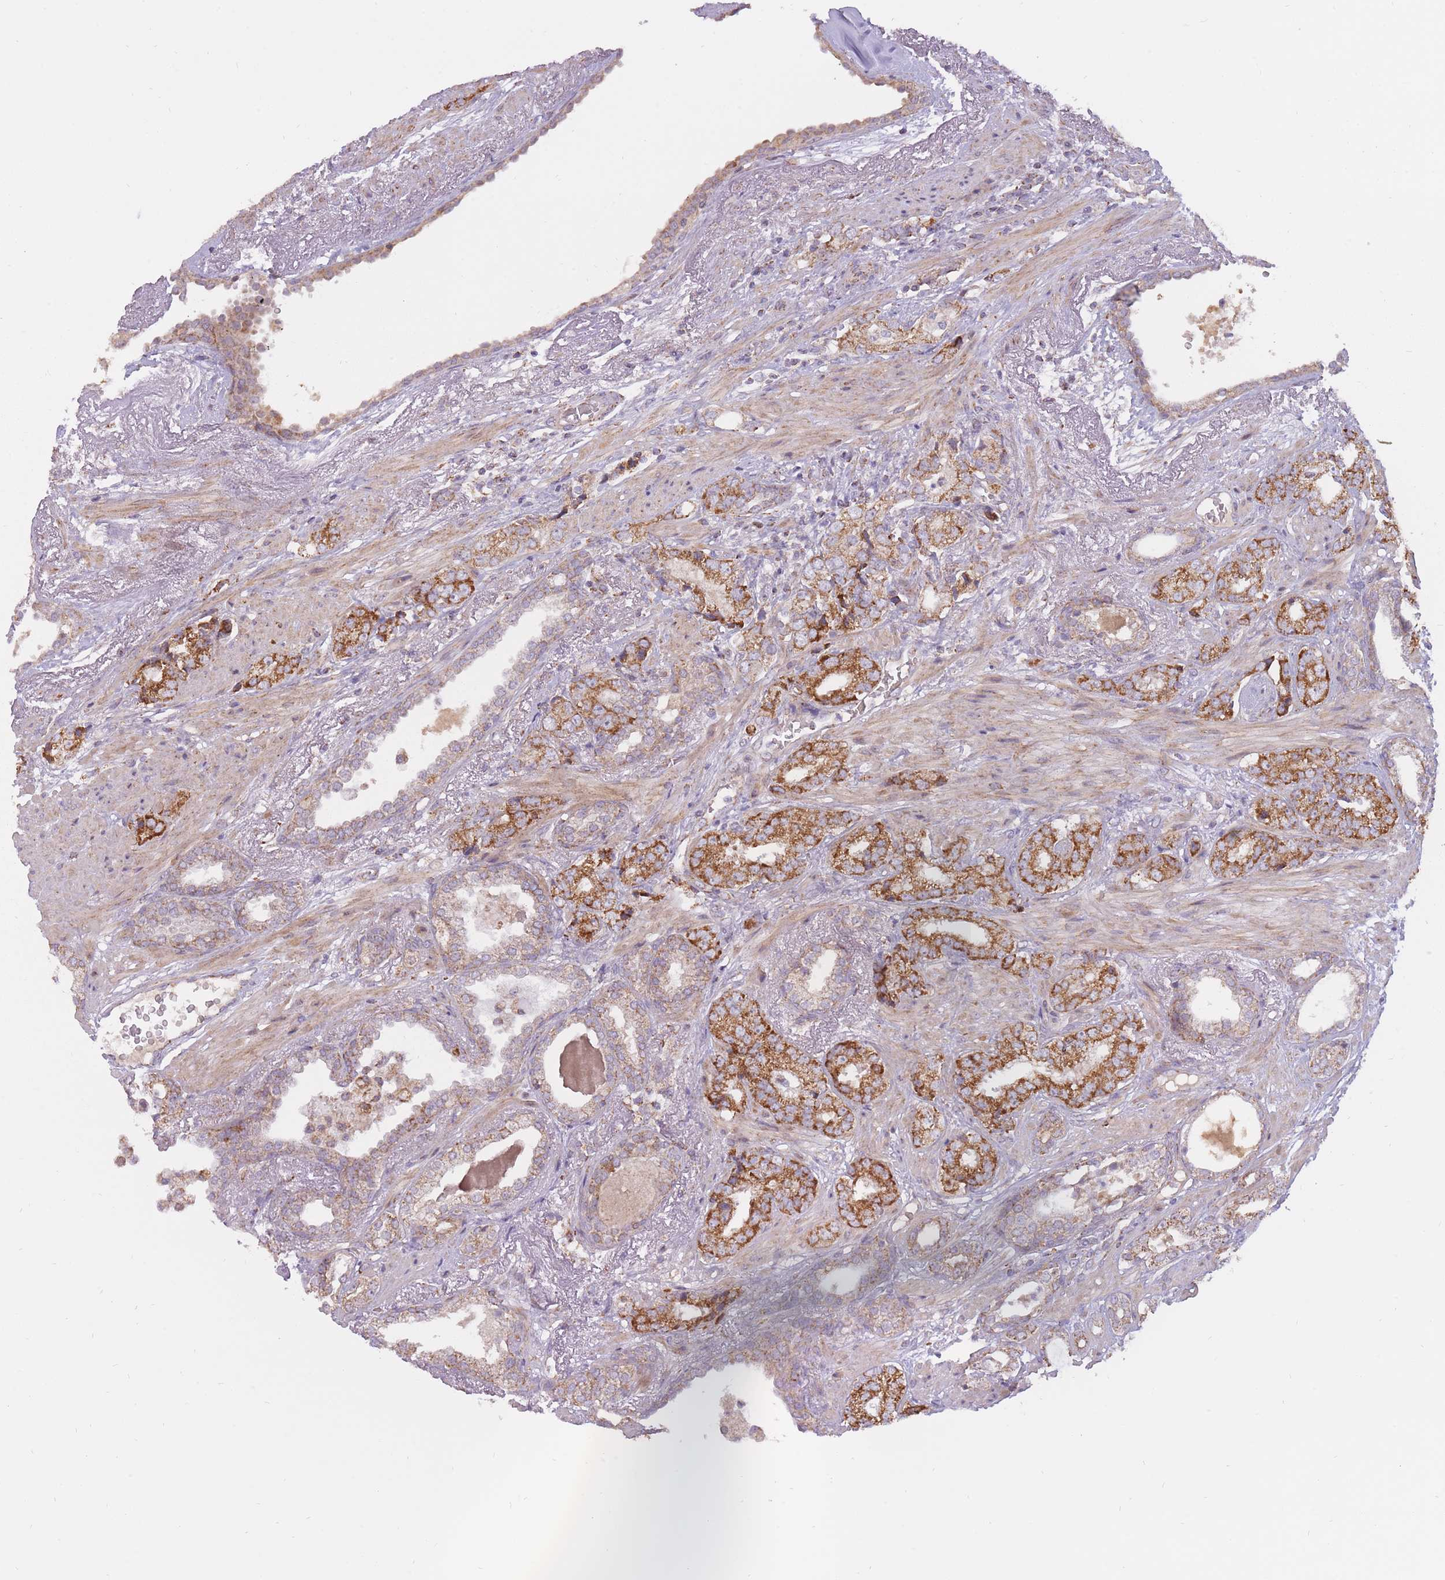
{"staining": {"intensity": "strong", "quantity": ">75%", "location": "cytoplasmic/membranous"}, "tissue": "prostate cancer", "cell_type": "Tumor cells", "image_type": "cancer", "snomed": [{"axis": "morphology", "description": "Adenocarcinoma, High grade"}, {"axis": "topography", "description": "Prostate"}], "caption": "The image displays staining of prostate cancer, revealing strong cytoplasmic/membranous protein expression (brown color) within tumor cells. Nuclei are stained in blue.", "gene": "LIN7C", "patient": {"sex": "male", "age": 71}}